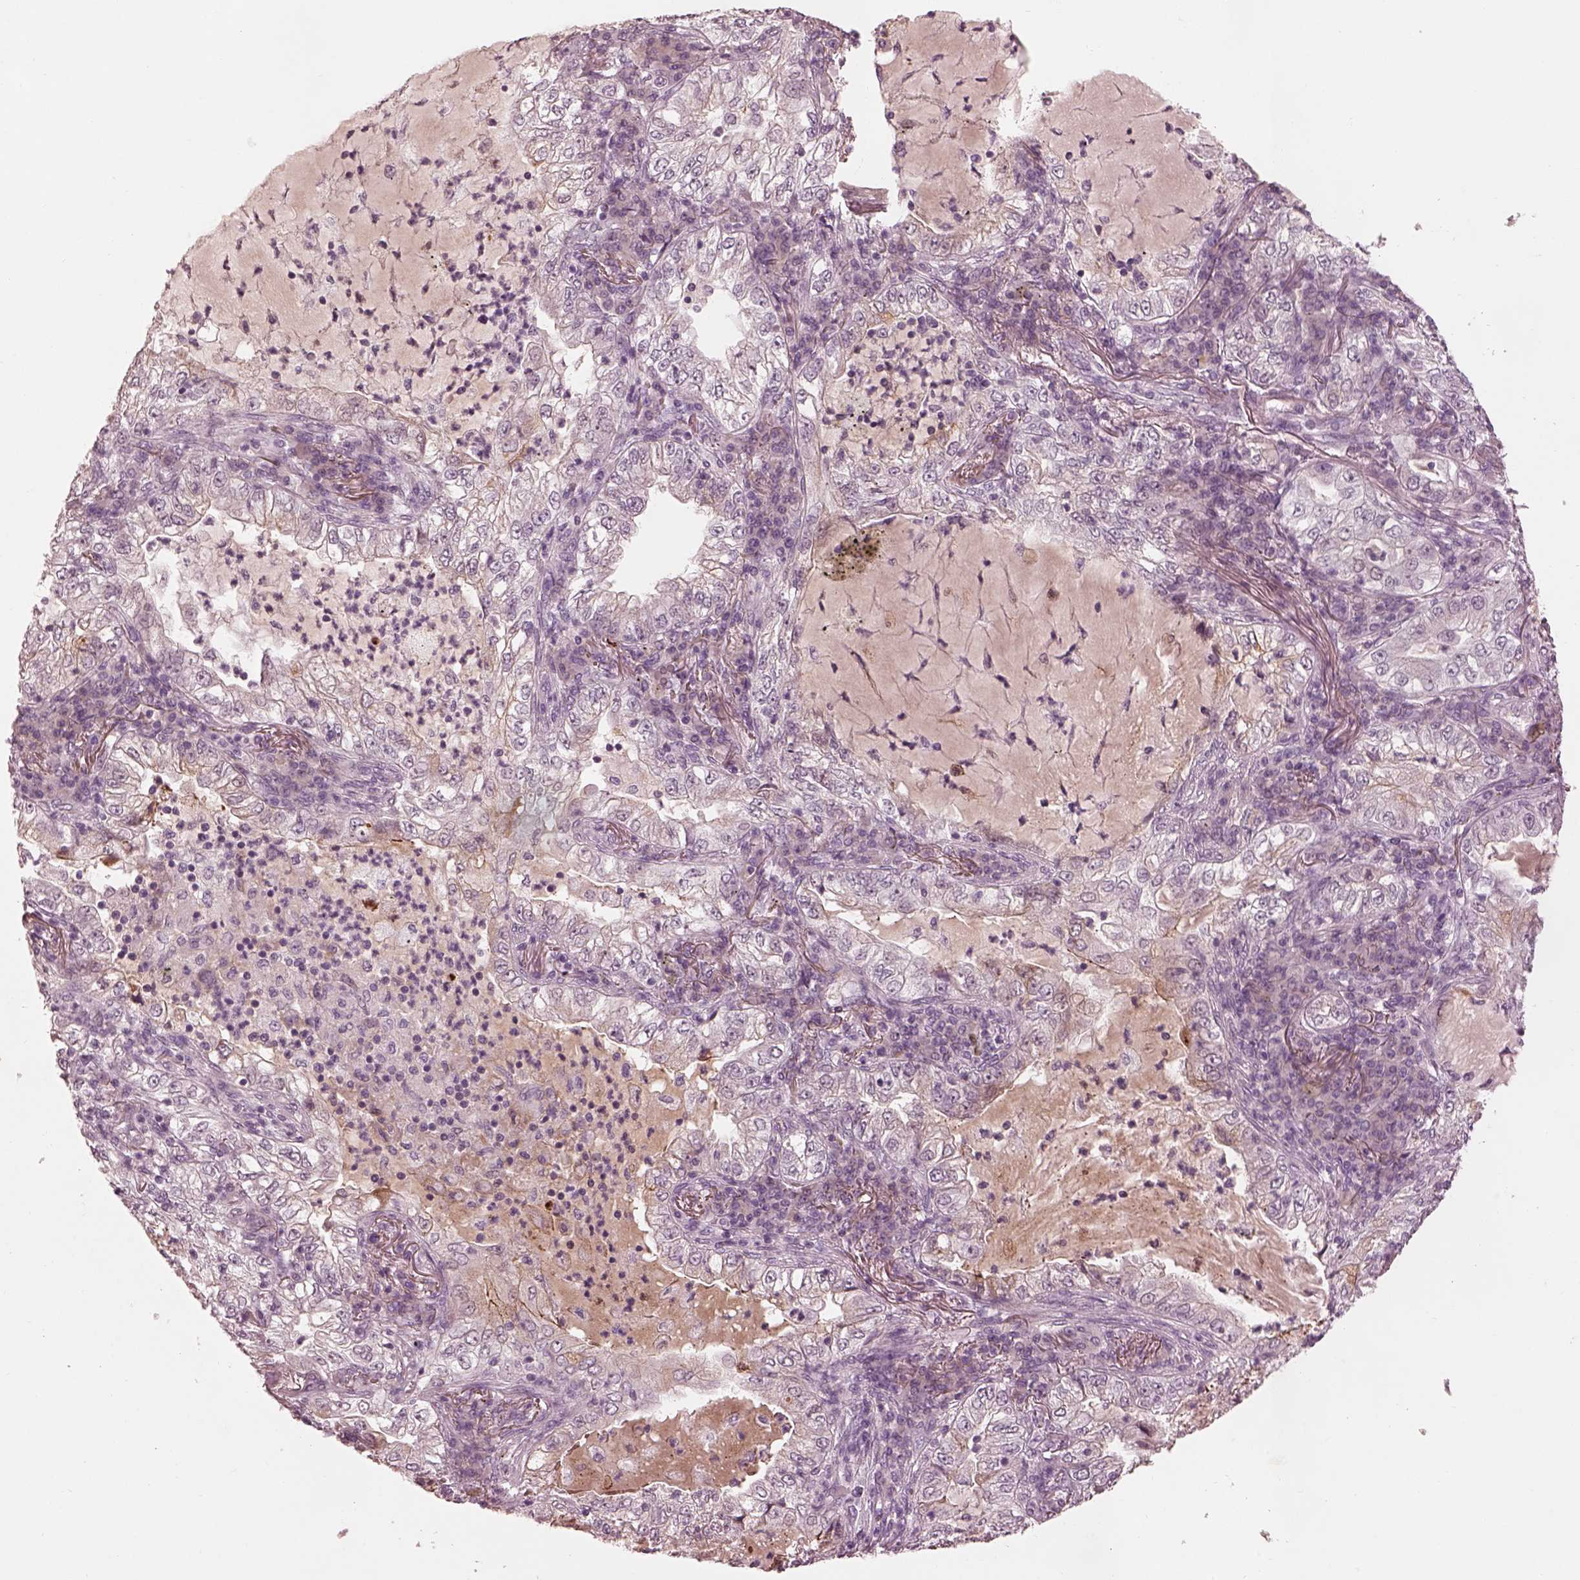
{"staining": {"intensity": "negative", "quantity": "none", "location": "none"}, "tissue": "lung cancer", "cell_type": "Tumor cells", "image_type": "cancer", "snomed": [{"axis": "morphology", "description": "Adenocarcinoma, NOS"}, {"axis": "topography", "description": "Lung"}], "caption": "Lung adenocarcinoma stained for a protein using IHC displays no expression tumor cells.", "gene": "KCNA2", "patient": {"sex": "female", "age": 73}}